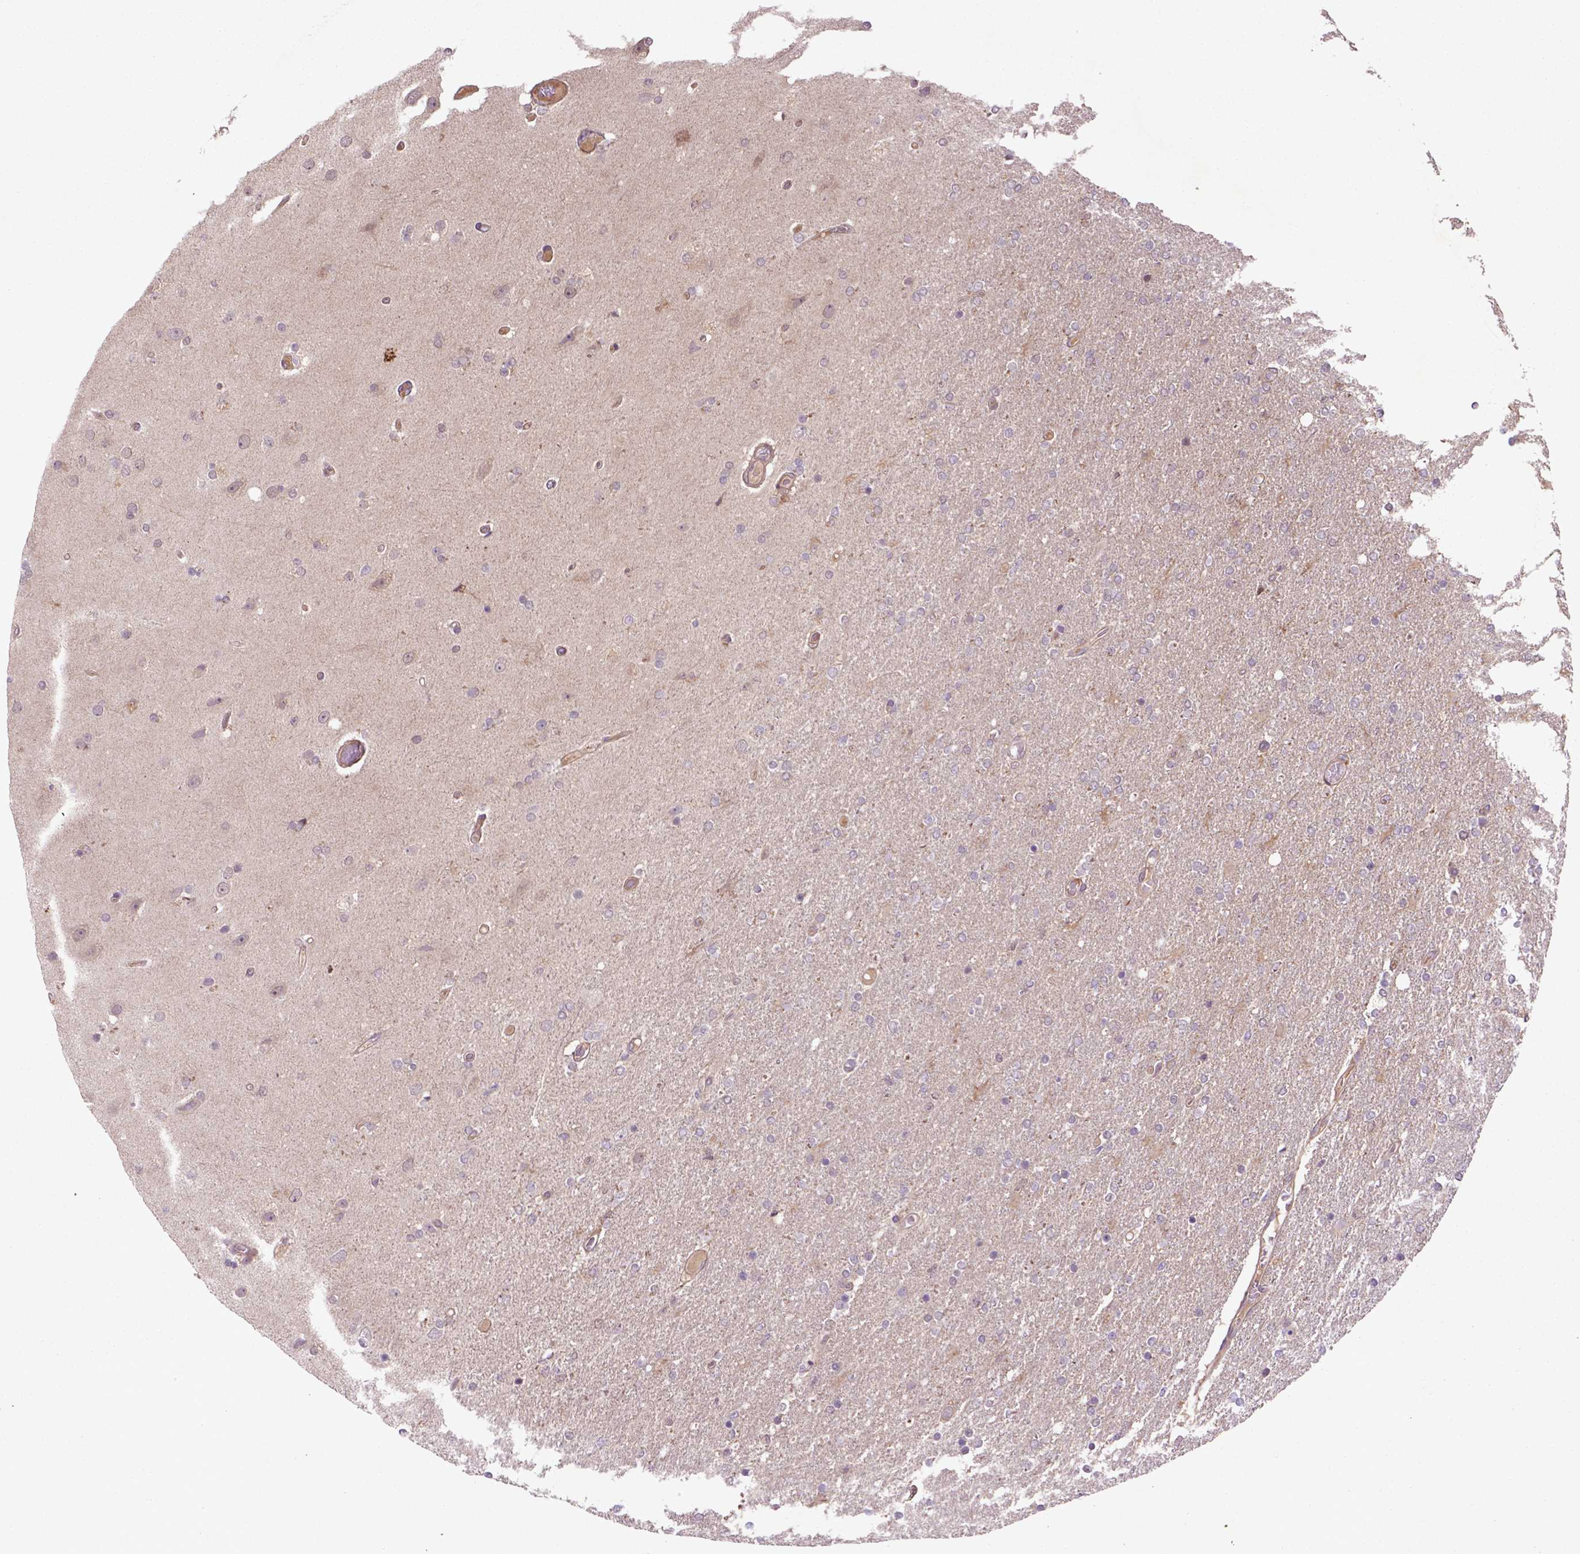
{"staining": {"intensity": "negative", "quantity": "none", "location": "none"}, "tissue": "glioma", "cell_type": "Tumor cells", "image_type": "cancer", "snomed": [{"axis": "morphology", "description": "Glioma, malignant, High grade"}, {"axis": "topography", "description": "Cerebral cortex"}], "caption": "Image shows no protein positivity in tumor cells of malignant glioma (high-grade) tissue.", "gene": "HSPBP1", "patient": {"sex": "male", "age": 70}}